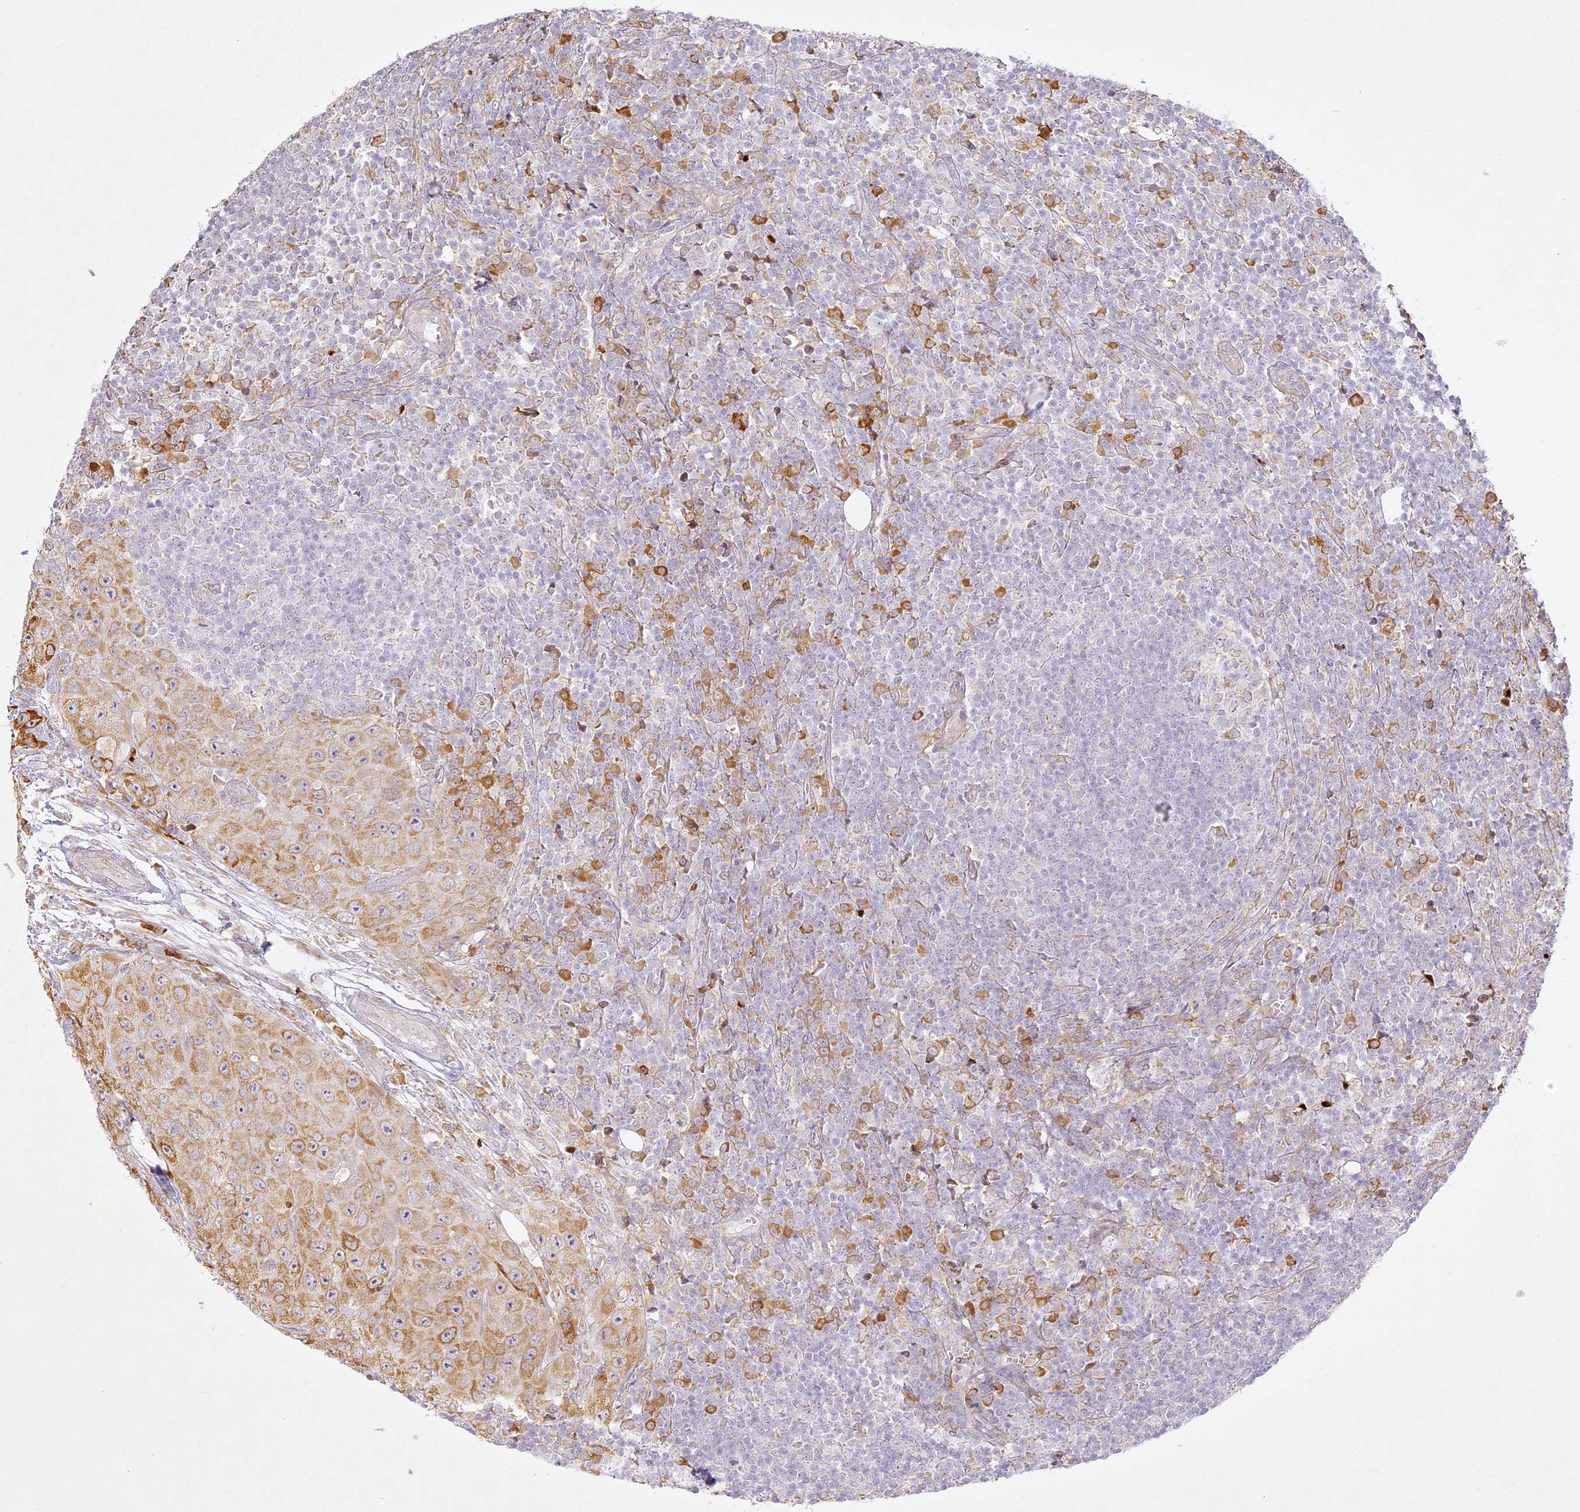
{"staining": {"intensity": "weak", "quantity": "<25%", "location": "cytoplasmic/membranous"}, "tissue": "lymph node", "cell_type": "Germinal center cells", "image_type": "normal", "snomed": [{"axis": "morphology", "description": "Normal tissue, NOS"}, {"axis": "morphology", "description": "Squamous cell carcinoma, metastatic, NOS"}, {"axis": "topography", "description": "Lymph node"}], "caption": "Image shows no protein staining in germinal center cells of unremarkable lymph node.", "gene": "SLC30A5", "patient": {"sex": "male", "age": 73}}